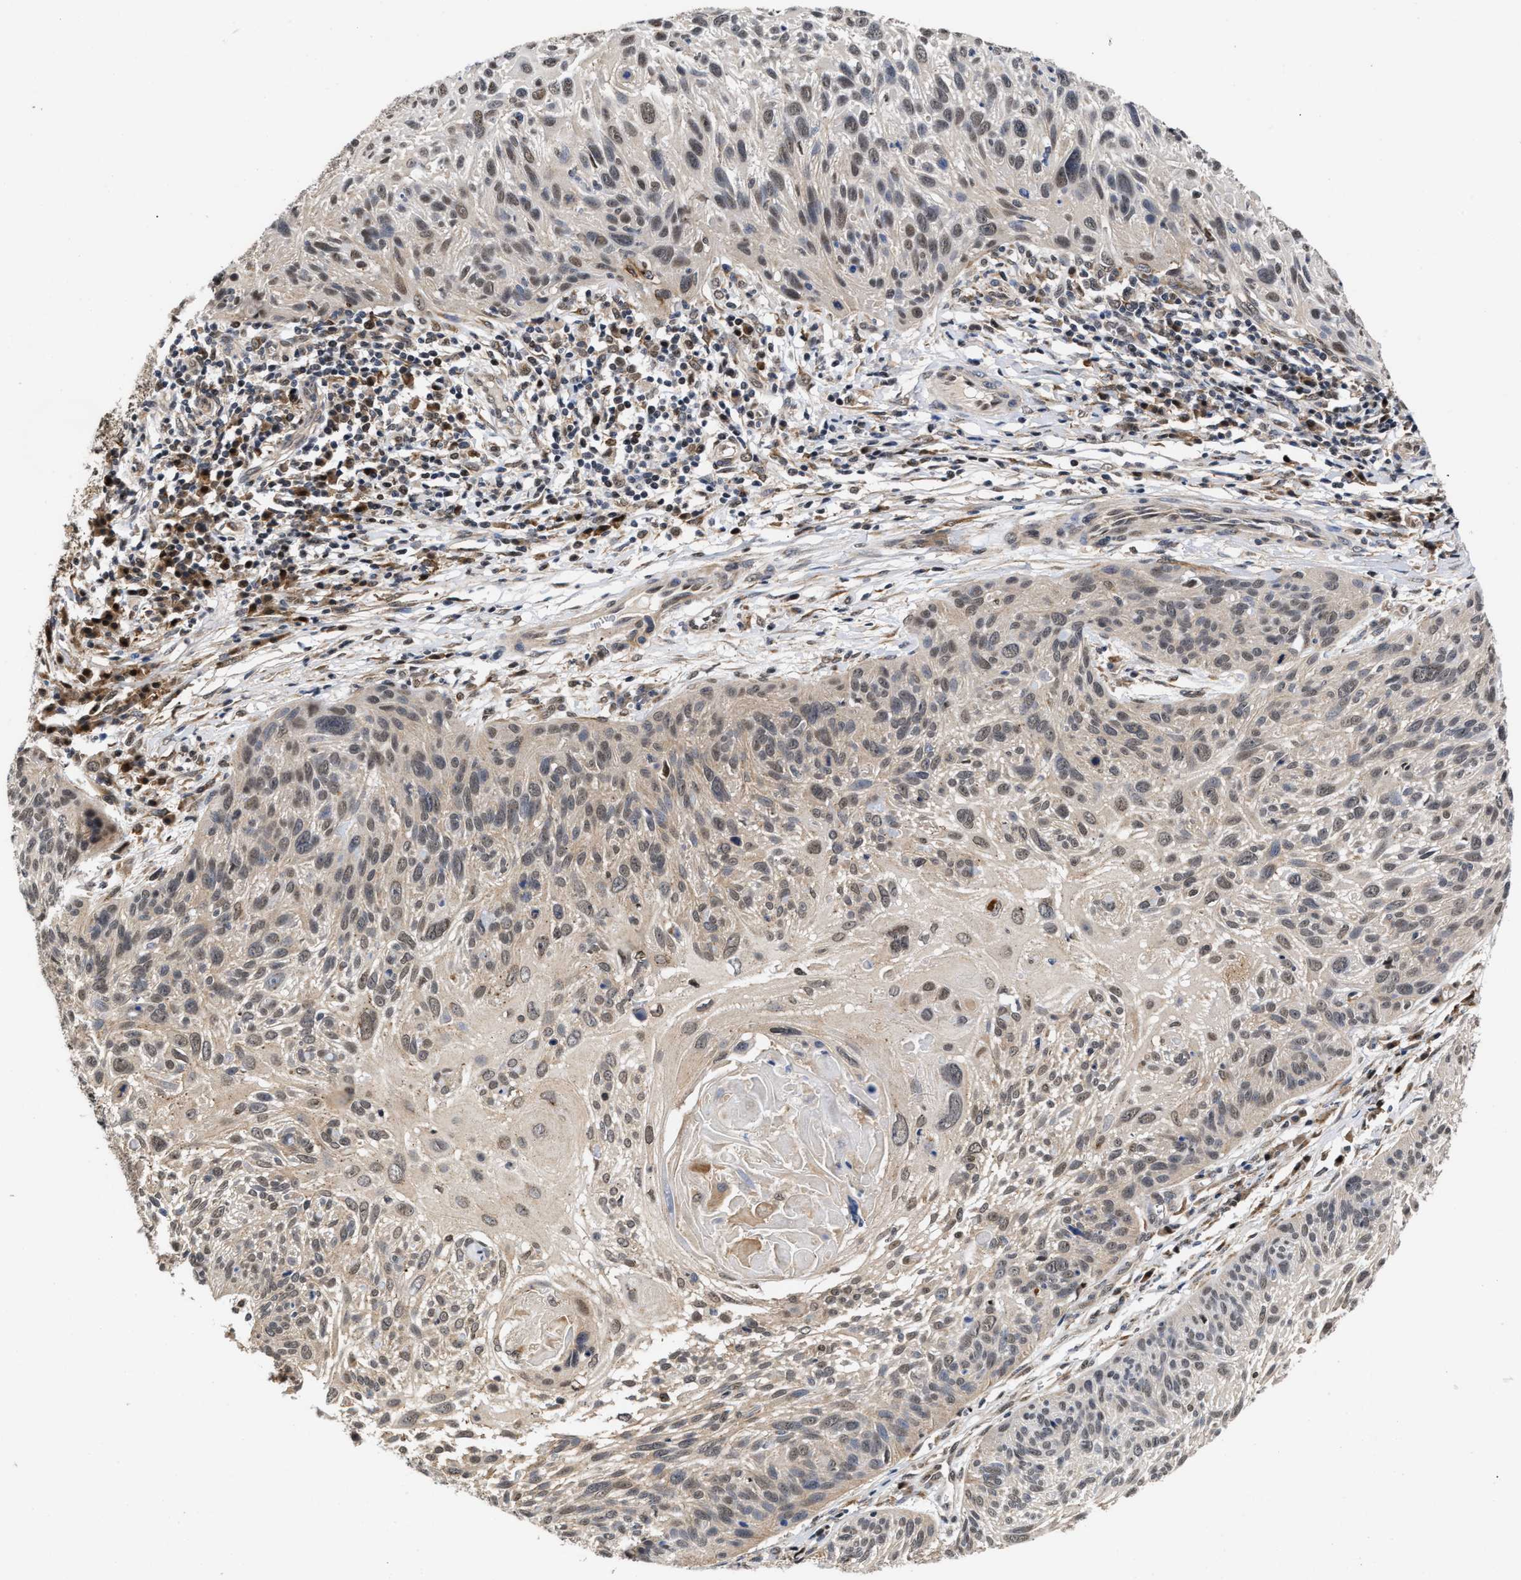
{"staining": {"intensity": "negative", "quantity": "none", "location": "none"}, "tissue": "cervical cancer", "cell_type": "Tumor cells", "image_type": "cancer", "snomed": [{"axis": "morphology", "description": "Squamous cell carcinoma, NOS"}, {"axis": "topography", "description": "Cervix"}], "caption": "Tumor cells show no significant protein positivity in squamous cell carcinoma (cervical).", "gene": "CLIP2", "patient": {"sex": "female", "age": 51}}